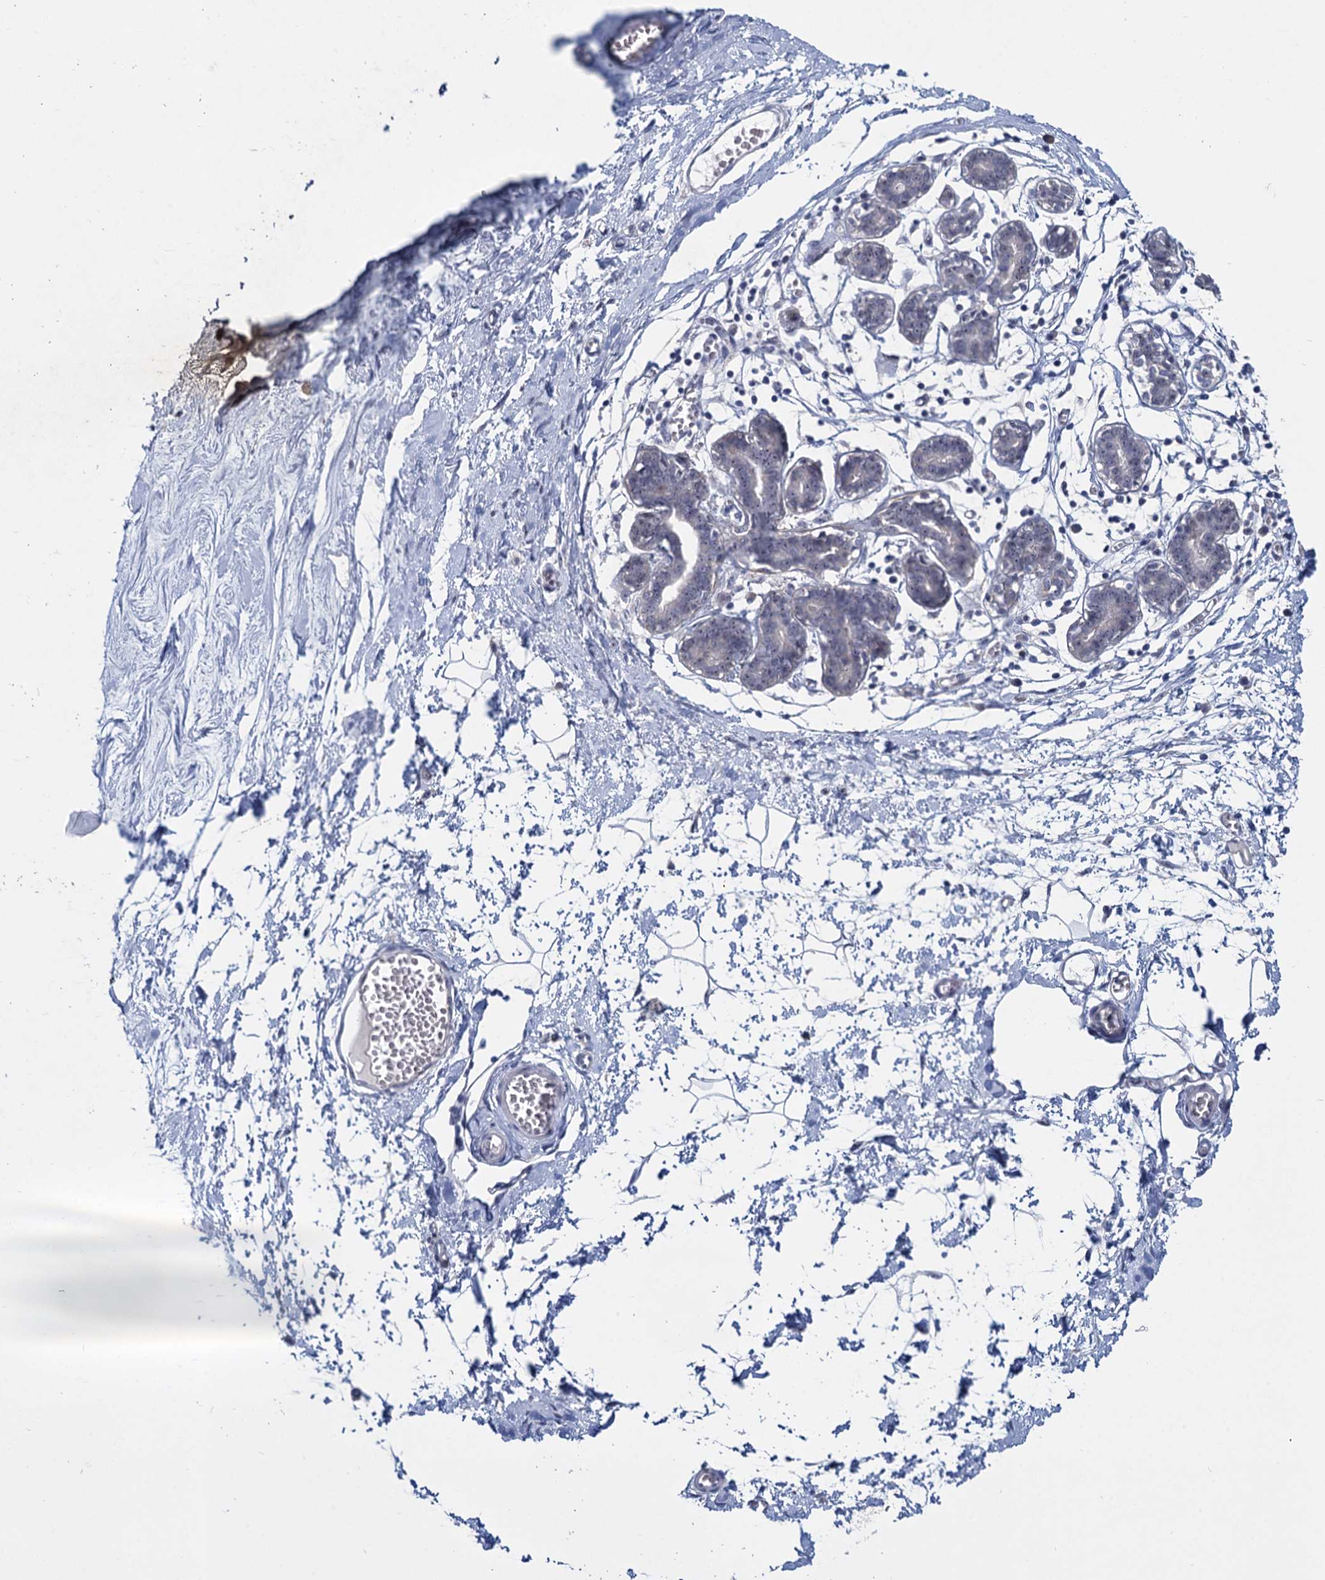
{"staining": {"intensity": "negative", "quantity": "none", "location": "none"}, "tissue": "breast", "cell_type": "Adipocytes", "image_type": "normal", "snomed": [{"axis": "morphology", "description": "Normal tissue, NOS"}, {"axis": "topography", "description": "Breast"}], "caption": "Image shows no significant protein staining in adipocytes of benign breast.", "gene": "SFN", "patient": {"sex": "female", "age": 27}}